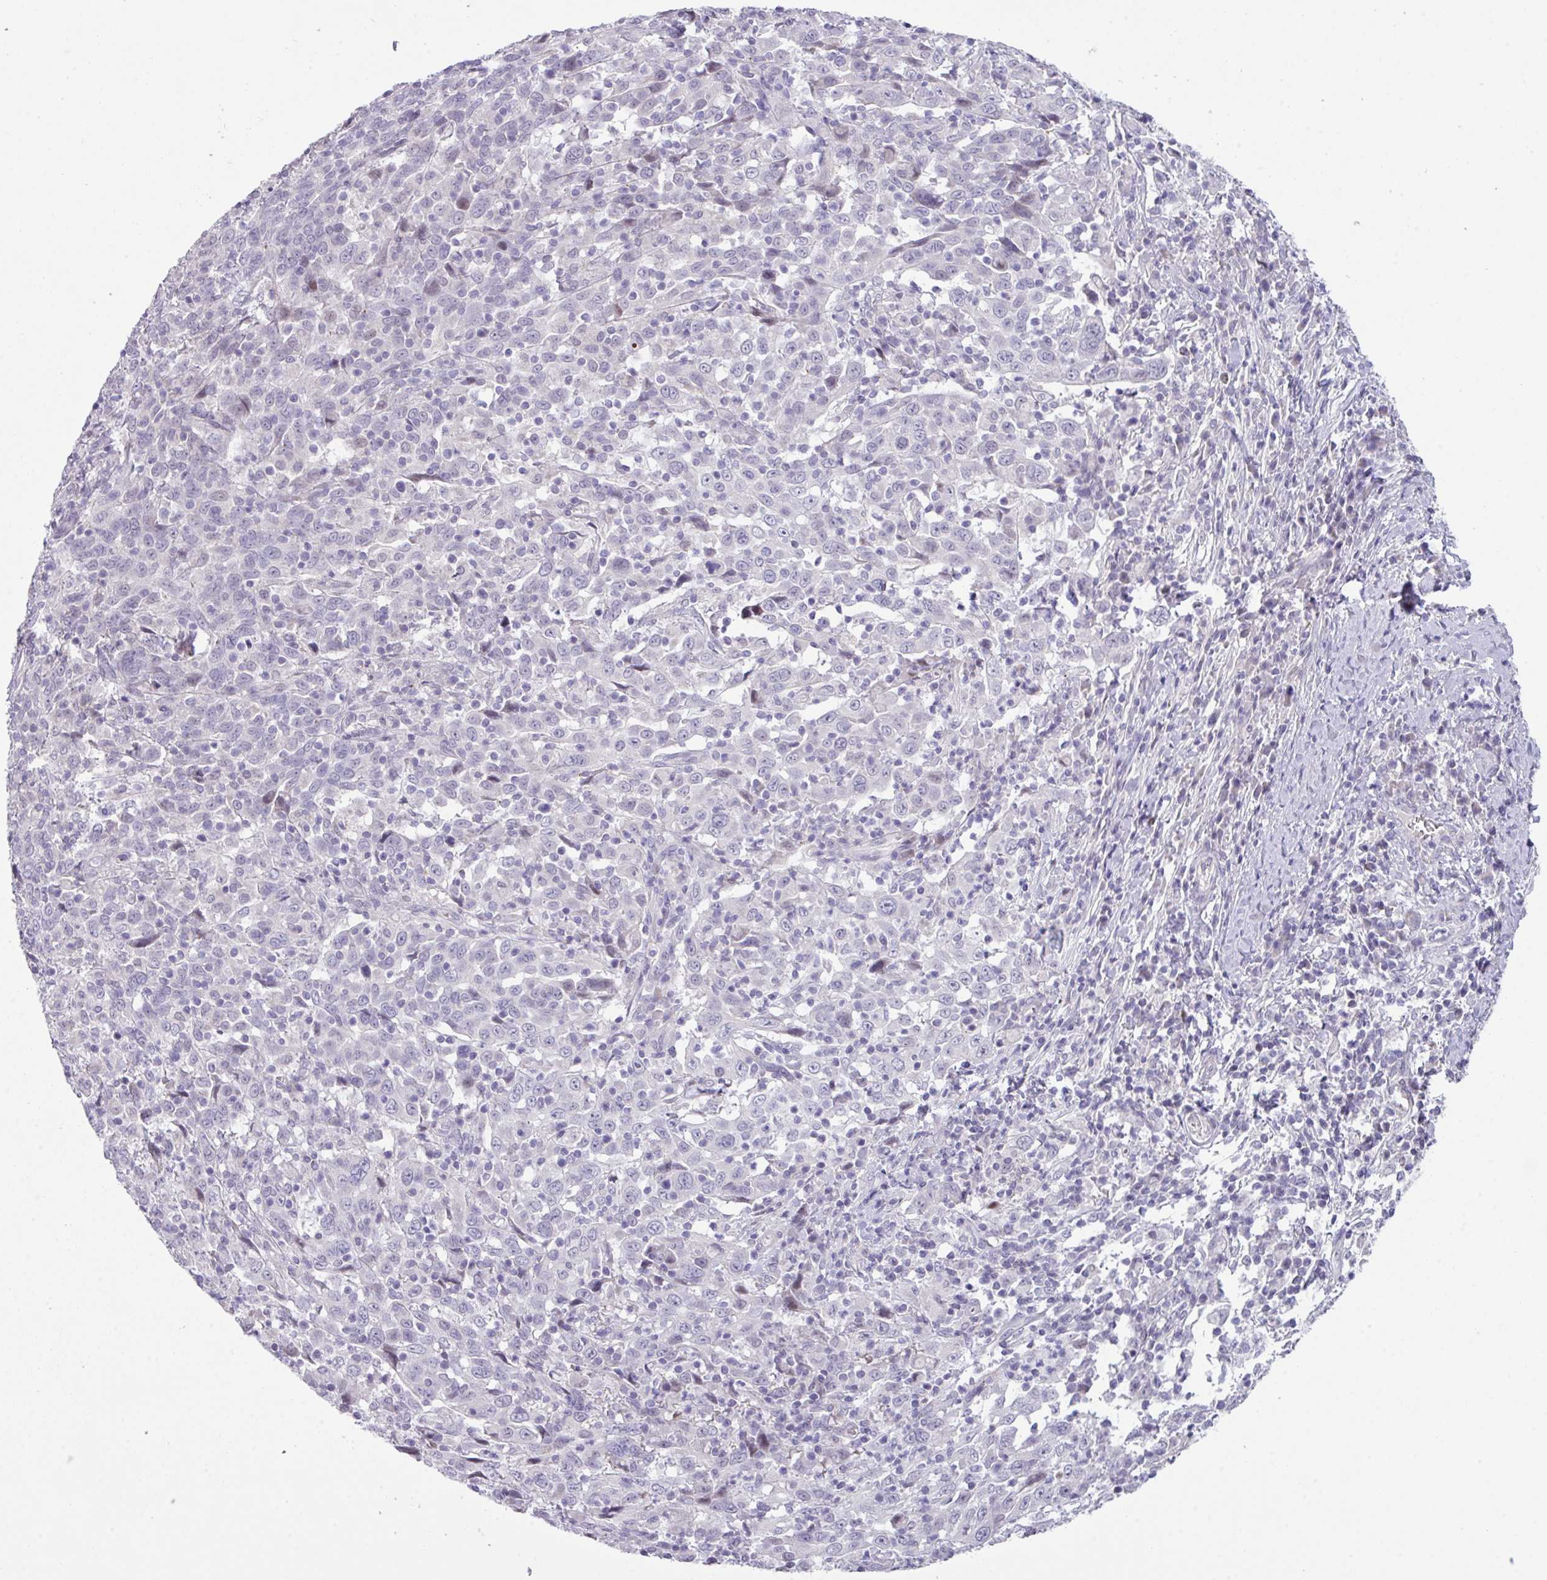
{"staining": {"intensity": "negative", "quantity": "none", "location": "none"}, "tissue": "cervical cancer", "cell_type": "Tumor cells", "image_type": "cancer", "snomed": [{"axis": "morphology", "description": "Squamous cell carcinoma, NOS"}, {"axis": "topography", "description": "Cervix"}], "caption": "A high-resolution image shows immunohistochemistry staining of squamous cell carcinoma (cervical), which exhibits no significant staining in tumor cells.", "gene": "ANKRD13B", "patient": {"sex": "female", "age": 46}}